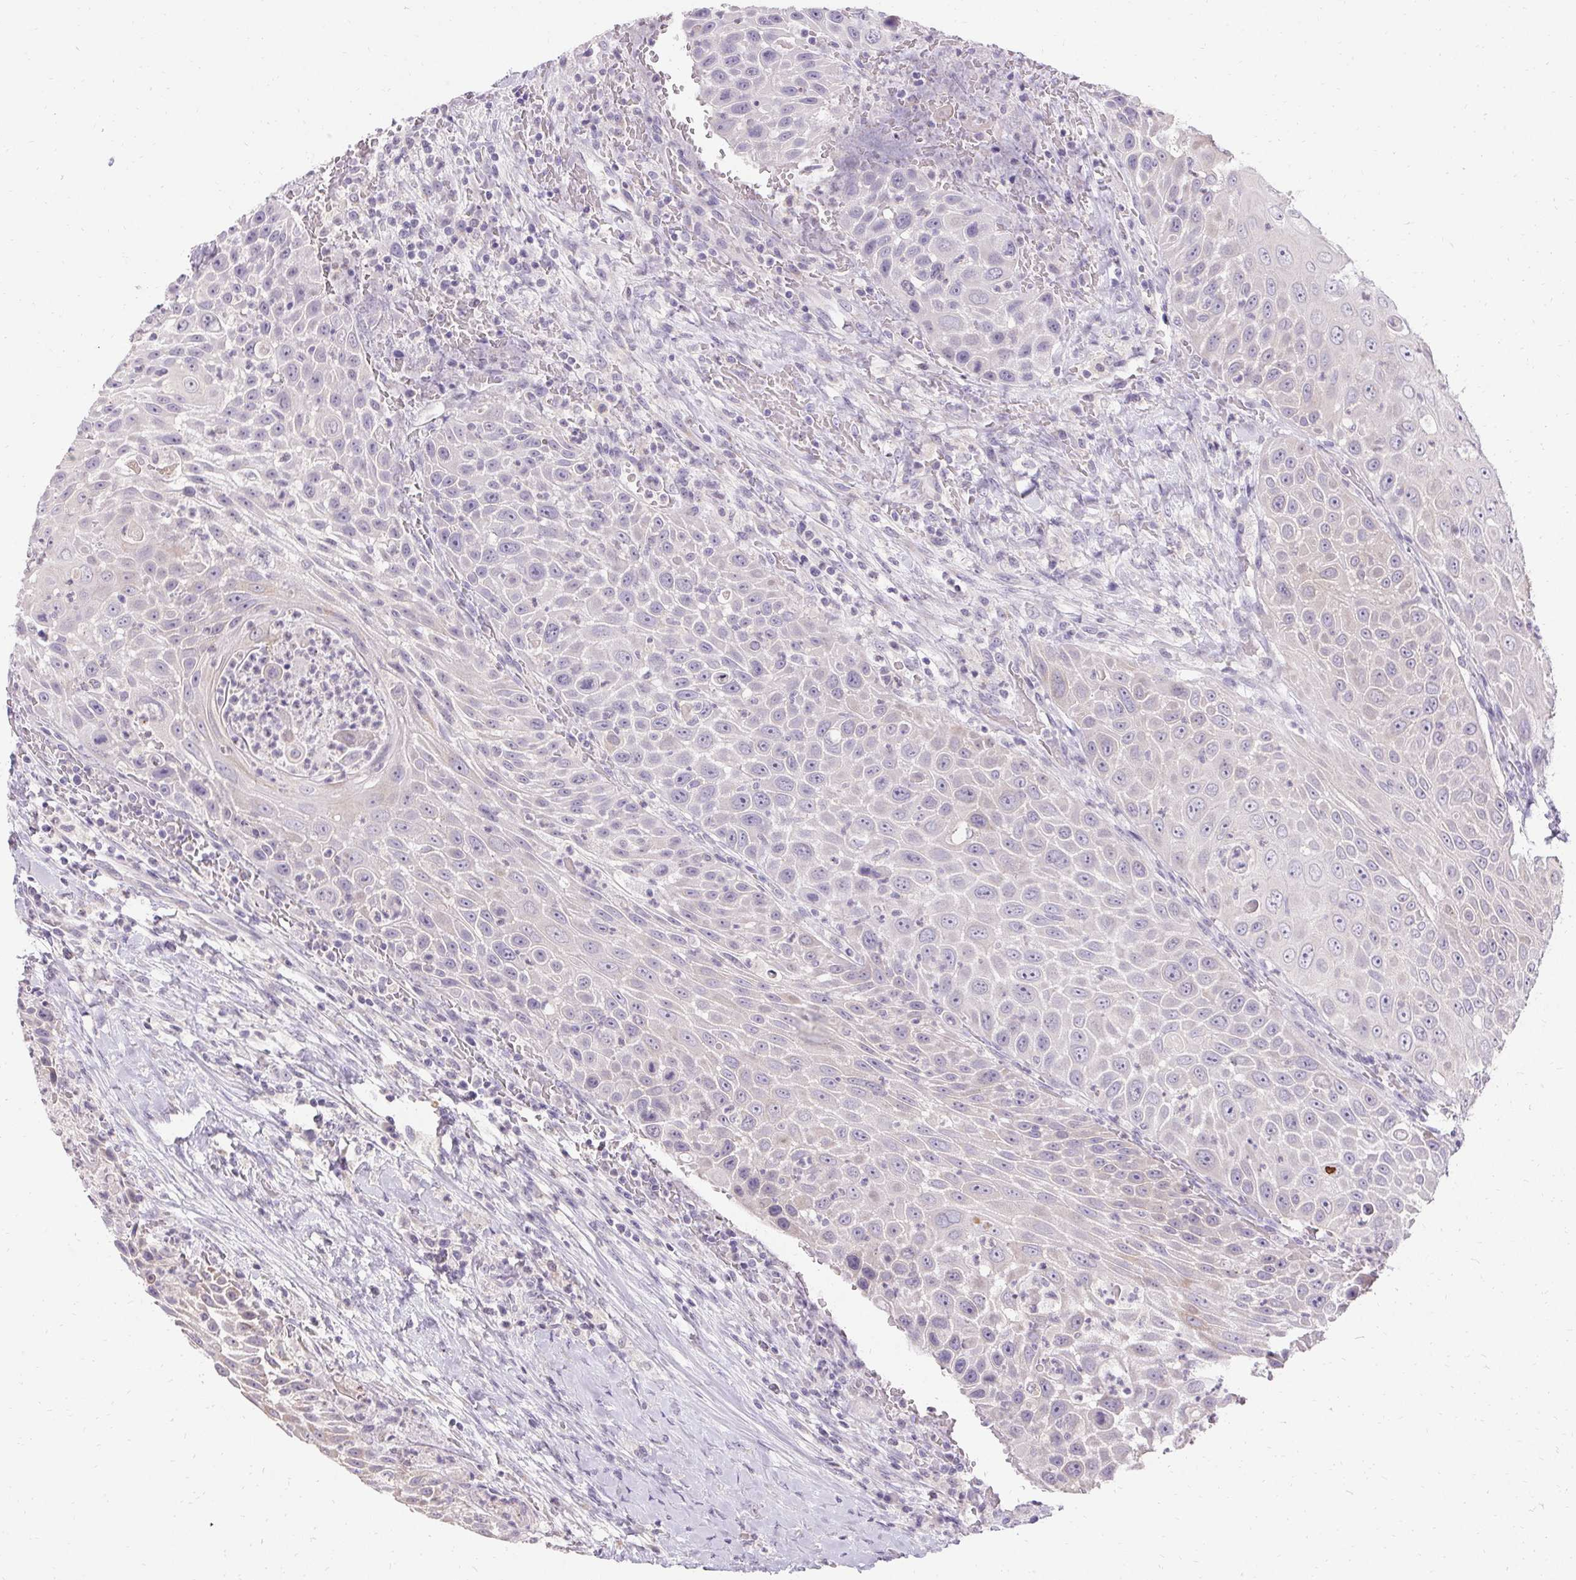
{"staining": {"intensity": "weak", "quantity": "25%-75%", "location": "cytoplasmic/membranous"}, "tissue": "head and neck cancer", "cell_type": "Tumor cells", "image_type": "cancer", "snomed": [{"axis": "morphology", "description": "Squamous cell carcinoma, NOS"}, {"axis": "topography", "description": "Head-Neck"}], "caption": "Head and neck cancer stained with IHC demonstrates weak cytoplasmic/membranous expression in approximately 25%-75% of tumor cells. The staining was performed using DAB (3,3'-diaminobenzidine) to visualize the protein expression in brown, while the nuclei were stained in blue with hematoxylin (Magnification: 20x).", "gene": "HSD17B3", "patient": {"sex": "male", "age": 69}}